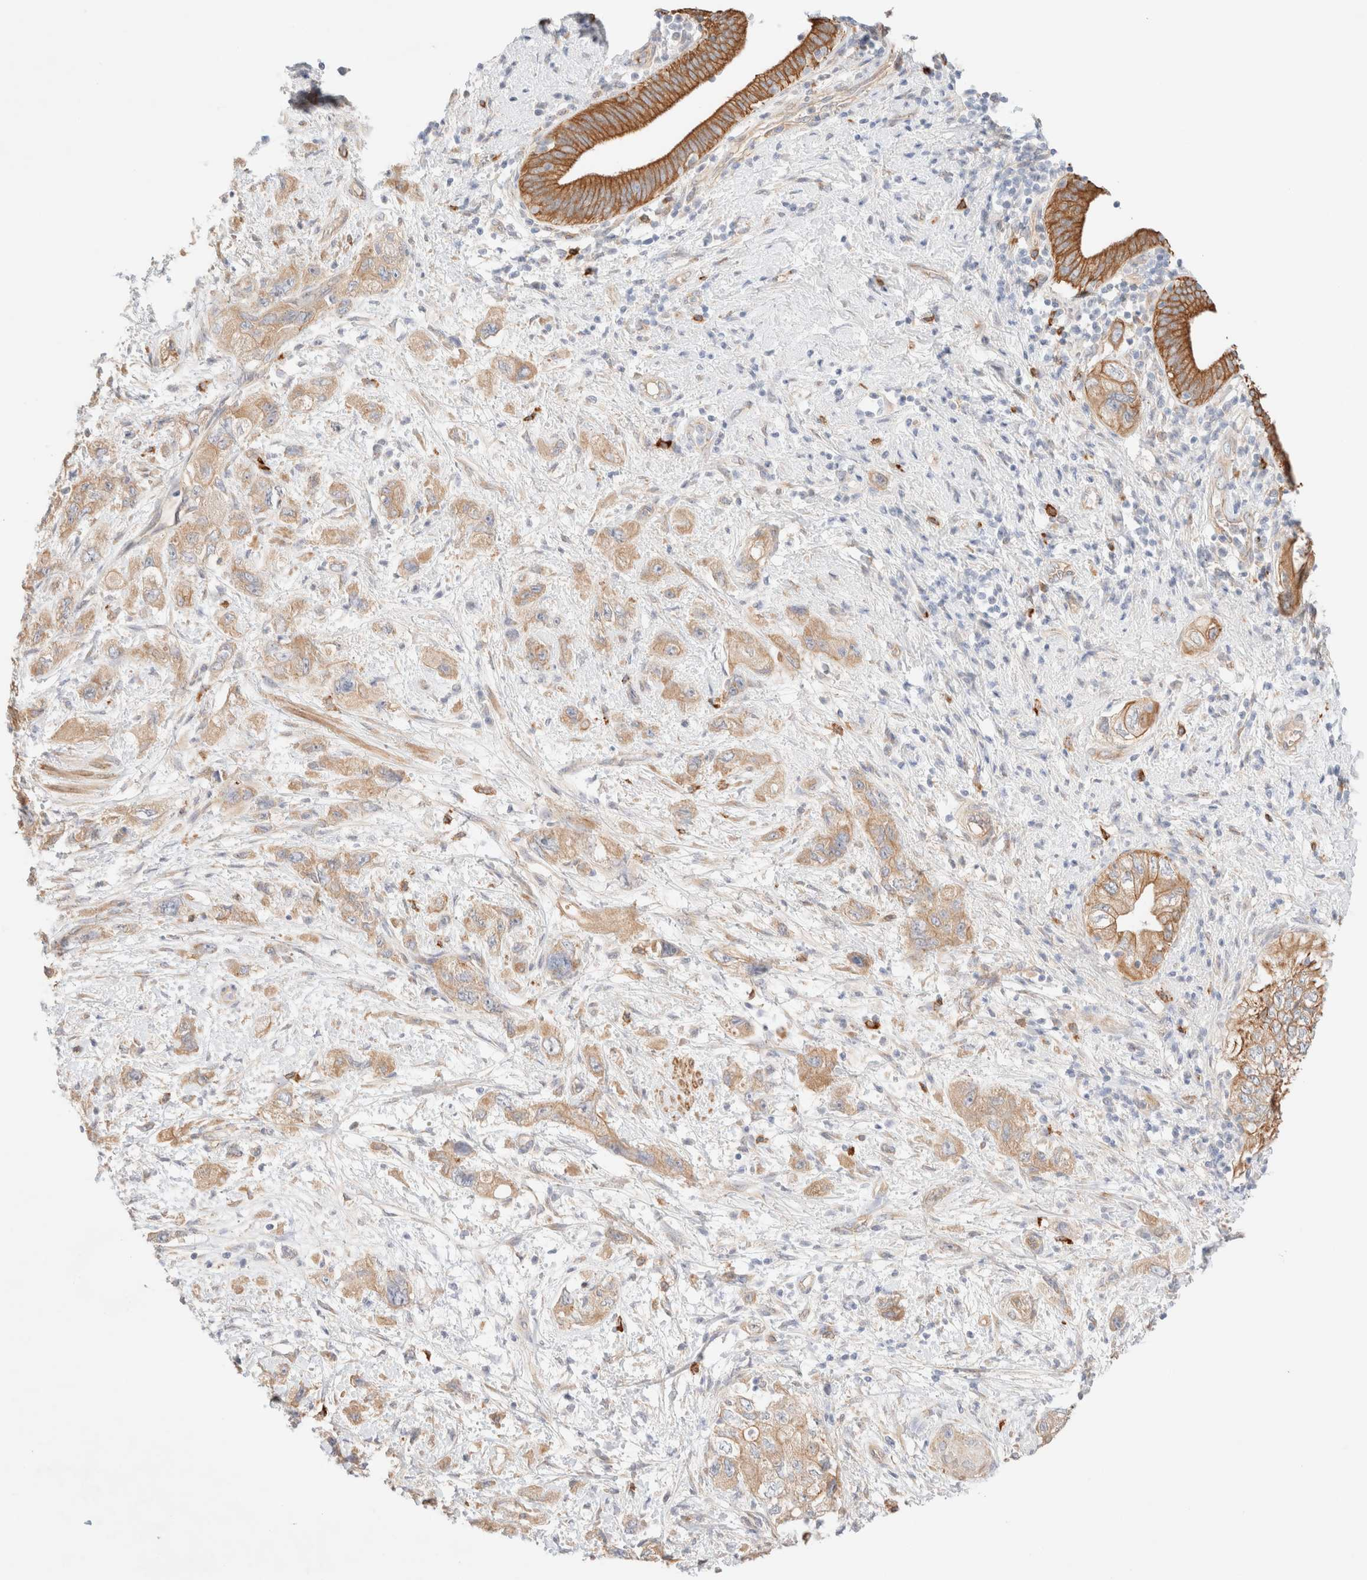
{"staining": {"intensity": "weak", "quantity": ">75%", "location": "cytoplasmic/membranous"}, "tissue": "pancreatic cancer", "cell_type": "Tumor cells", "image_type": "cancer", "snomed": [{"axis": "morphology", "description": "Adenocarcinoma, NOS"}, {"axis": "topography", "description": "Pancreas"}], "caption": "Protein expression analysis of pancreatic cancer reveals weak cytoplasmic/membranous staining in approximately >75% of tumor cells.", "gene": "NIBAN2", "patient": {"sex": "female", "age": 73}}